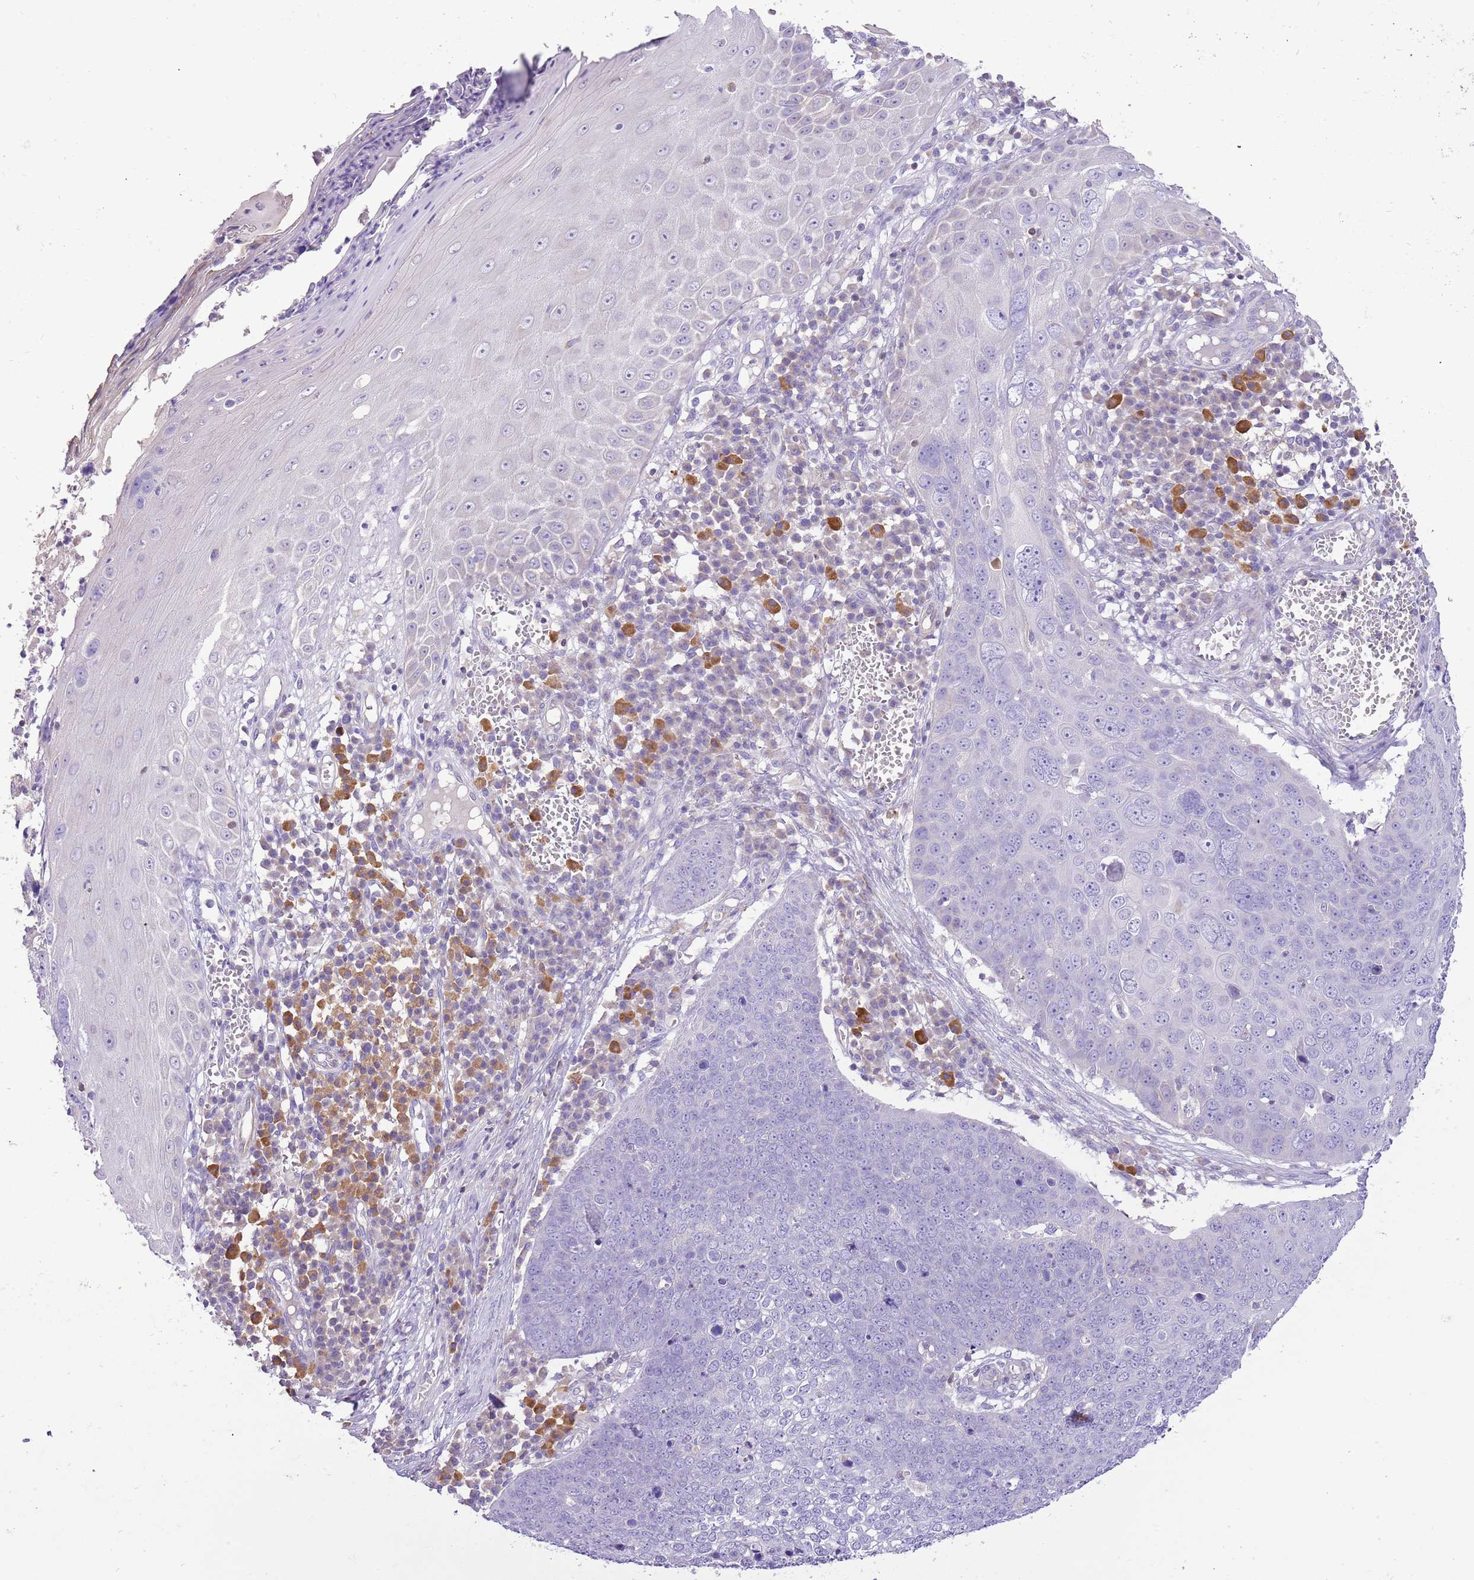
{"staining": {"intensity": "negative", "quantity": "none", "location": "none"}, "tissue": "skin cancer", "cell_type": "Tumor cells", "image_type": "cancer", "snomed": [{"axis": "morphology", "description": "Squamous cell carcinoma, NOS"}, {"axis": "topography", "description": "Skin"}], "caption": "The immunohistochemistry micrograph has no significant positivity in tumor cells of skin cancer (squamous cell carcinoma) tissue.", "gene": "GLCE", "patient": {"sex": "male", "age": 71}}